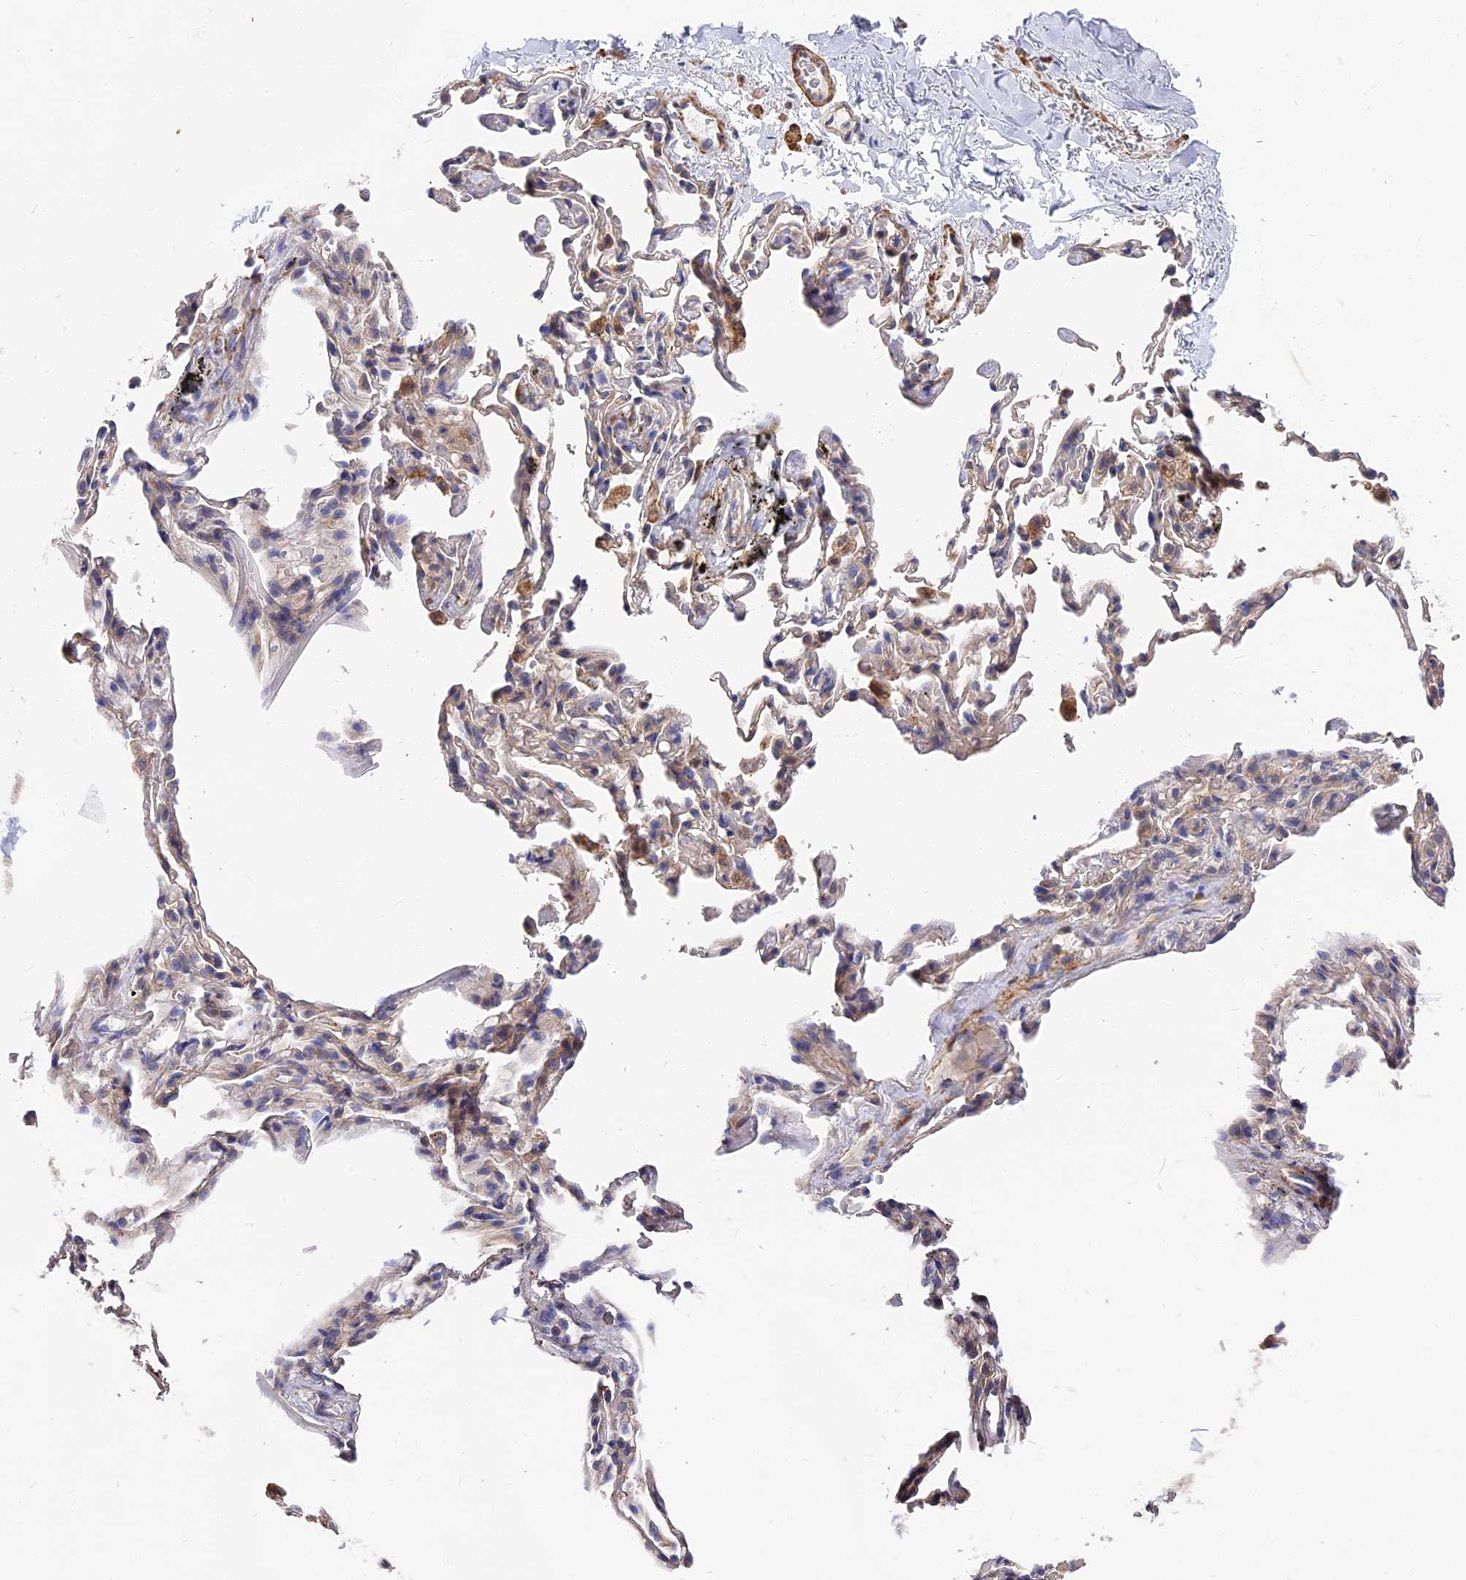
{"staining": {"intensity": "negative", "quantity": "none", "location": "none"}, "tissue": "adipose tissue", "cell_type": "Adipocytes", "image_type": "normal", "snomed": [{"axis": "morphology", "description": "Normal tissue, NOS"}, {"axis": "topography", "description": "Lymph node"}, {"axis": "topography", "description": "Bronchus"}], "caption": "Immunohistochemistry (IHC) of benign human adipose tissue displays no staining in adipocytes. (Immunohistochemistry (IHC), brightfield microscopy, high magnification).", "gene": "CCDC113", "patient": {"sex": "male", "age": 63}}